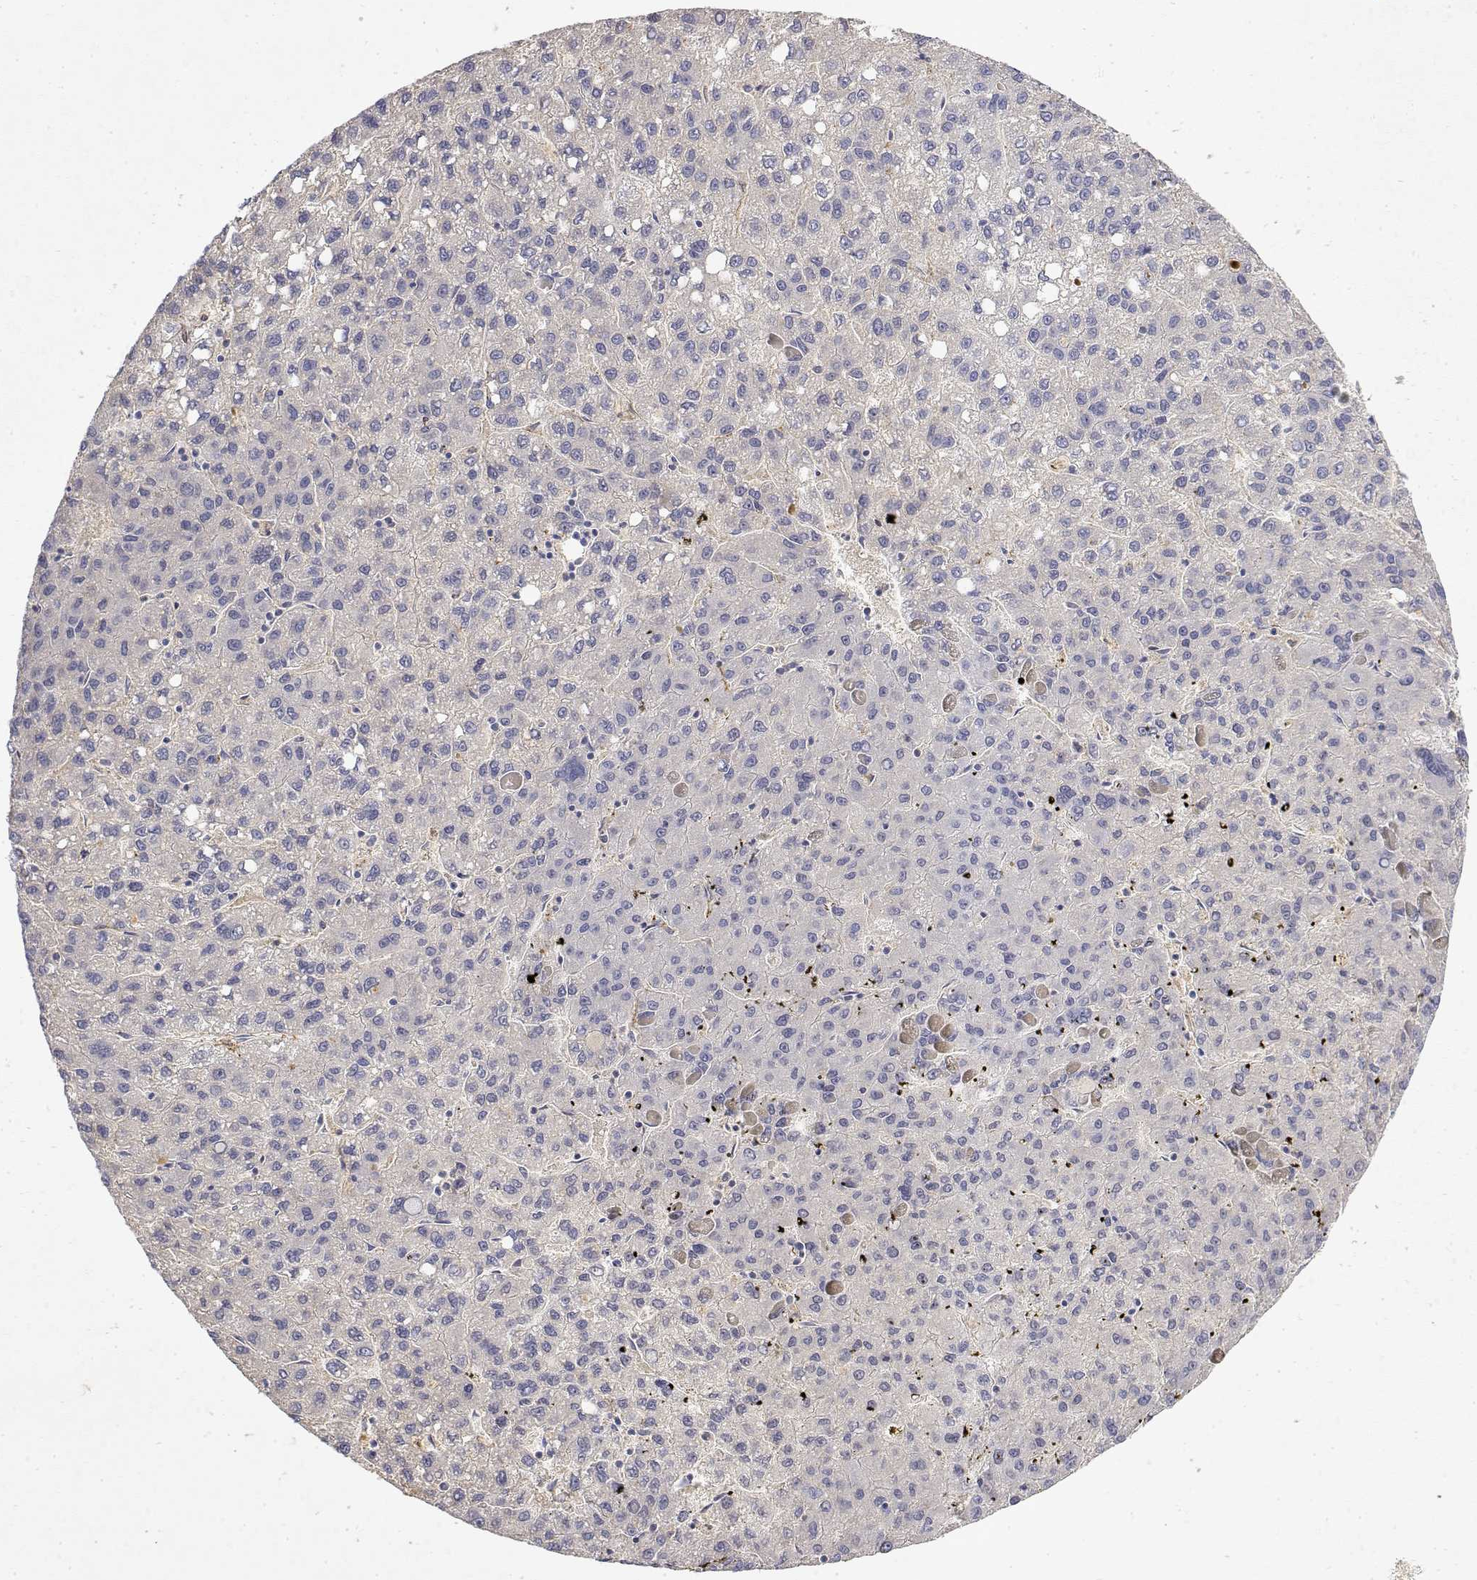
{"staining": {"intensity": "negative", "quantity": "none", "location": "none"}, "tissue": "liver cancer", "cell_type": "Tumor cells", "image_type": "cancer", "snomed": [{"axis": "morphology", "description": "Carcinoma, Hepatocellular, NOS"}, {"axis": "topography", "description": "Liver"}], "caption": "Photomicrograph shows no significant protein staining in tumor cells of liver cancer (hepatocellular carcinoma).", "gene": "SOWAHD", "patient": {"sex": "female", "age": 82}}